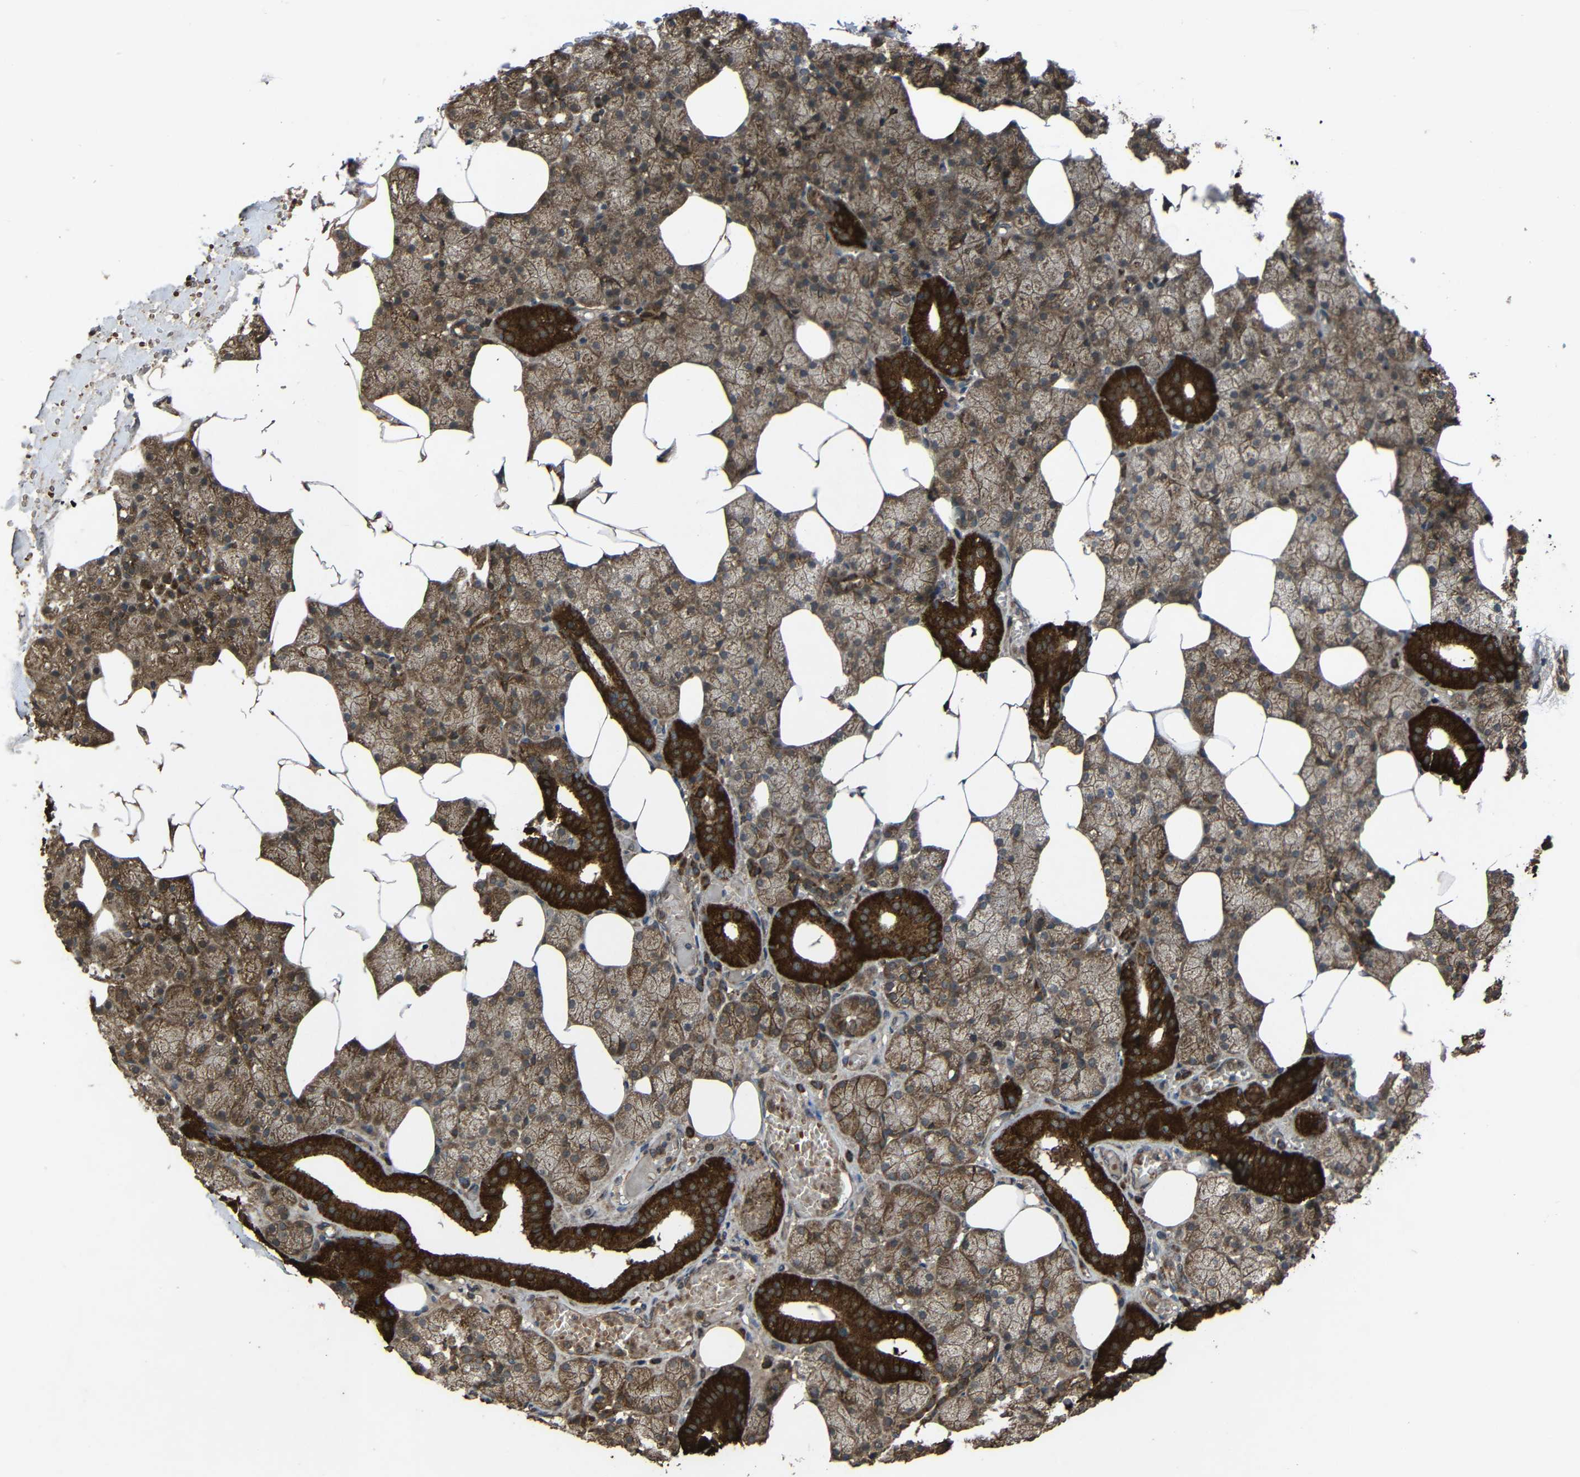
{"staining": {"intensity": "strong", "quantity": "25%-75%", "location": "cytoplasmic/membranous"}, "tissue": "salivary gland", "cell_type": "Glandular cells", "image_type": "normal", "snomed": [{"axis": "morphology", "description": "Normal tissue, NOS"}, {"axis": "topography", "description": "Salivary gland"}], "caption": "Immunohistochemical staining of benign human salivary gland demonstrates 25%-75% levels of strong cytoplasmic/membranous protein staining in about 25%-75% of glandular cells.", "gene": "C1GALT1", "patient": {"sex": "male", "age": 62}}